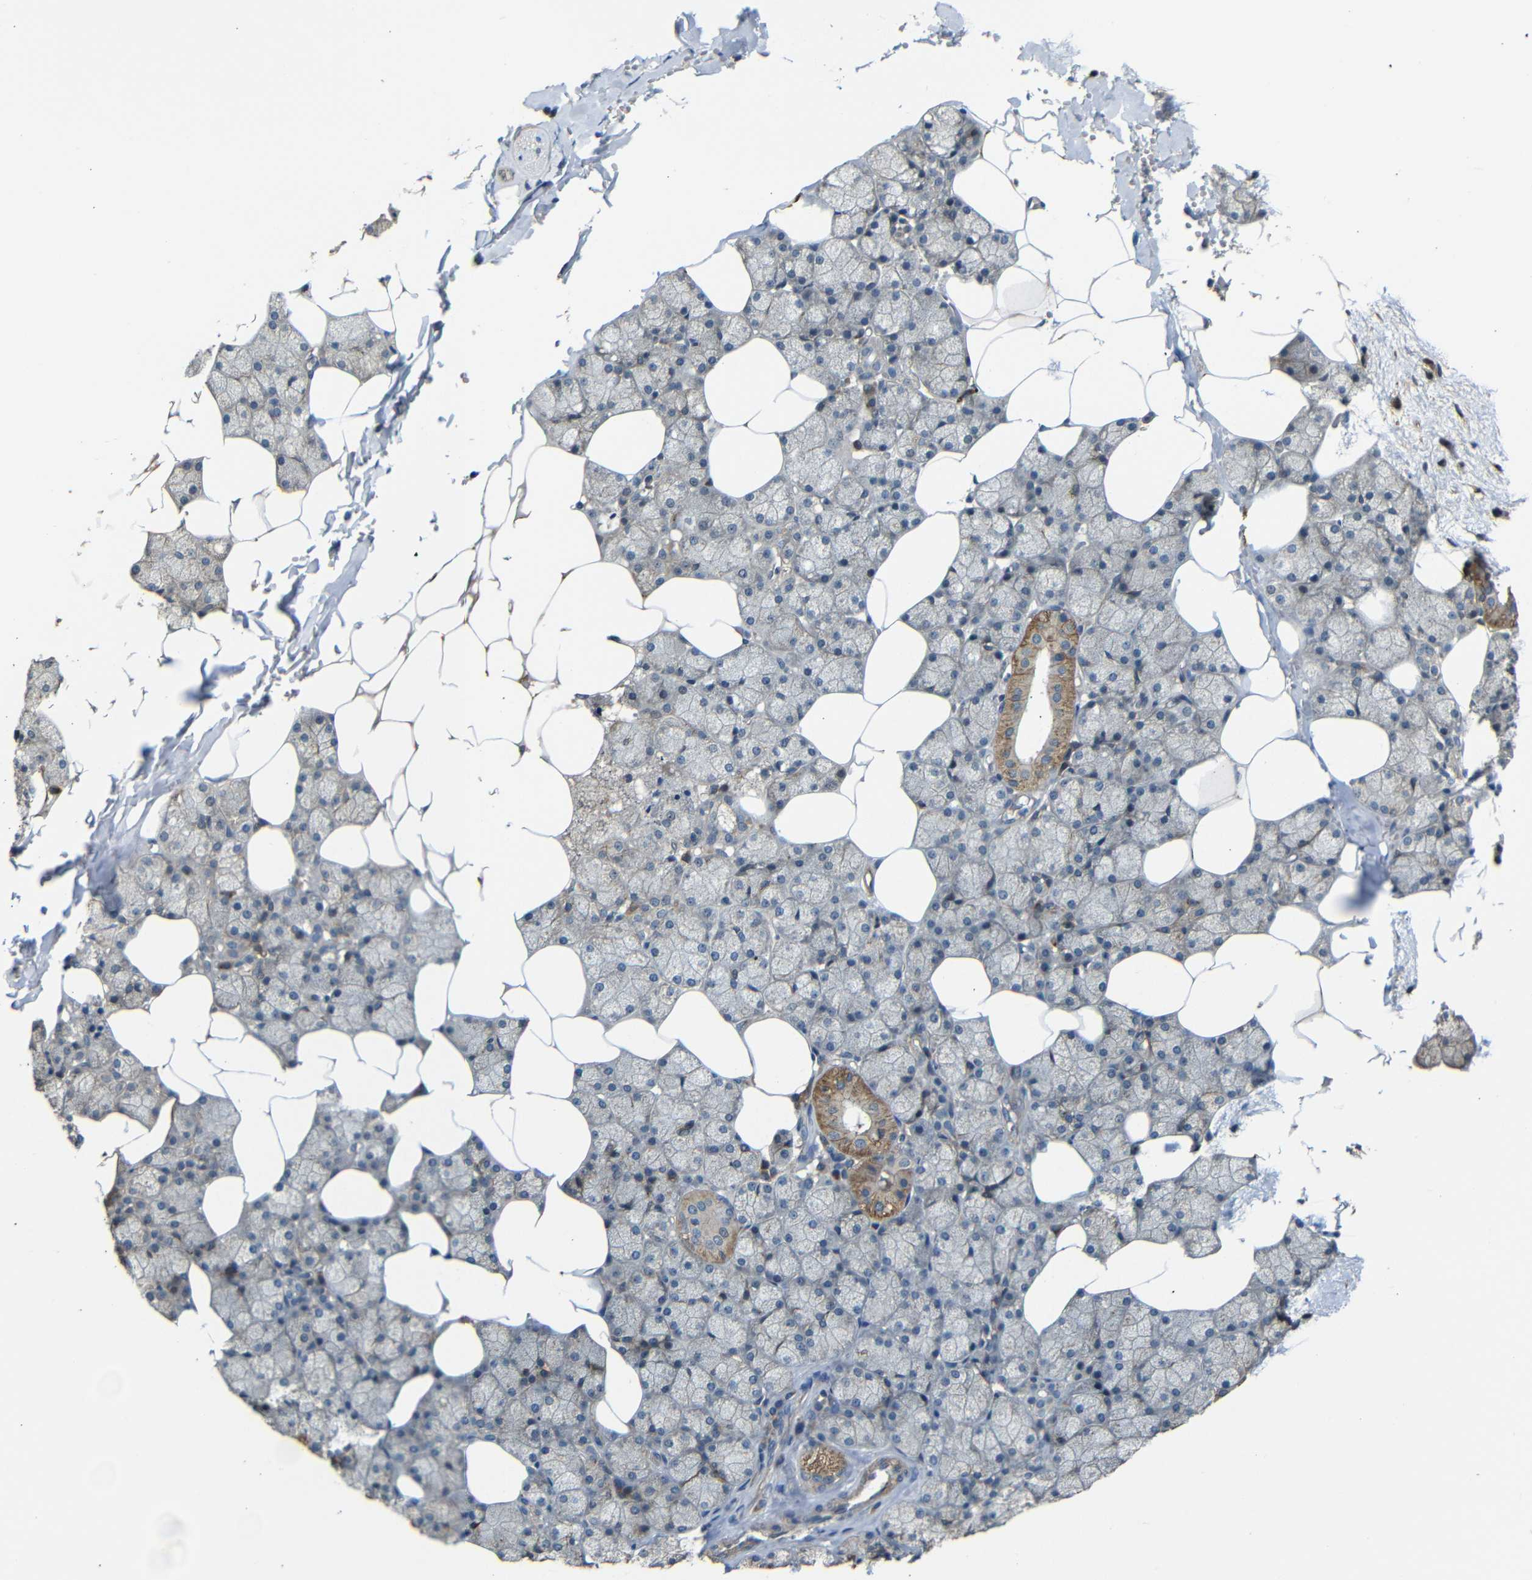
{"staining": {"intensity": "moderate", "quantity": "<25%", "location": "cytoplasmic/membranous"}, "tissue": "salivary gland", "cell_type": "Glandular cells", "image_type": "normal", "snomed": [{"axis": "morphology", "description": "Normal tissue, NOS"}, {"axis": "topography", "description": "Salivary gland"}], "caption": "Human salivary gland stained for a protein (brown) shows moderate cytoplasmic/membranous positive staining in approximately <25% of glandular cells.", "gene": "RELL1", "patient": {"sex": "male", "age": 62}}